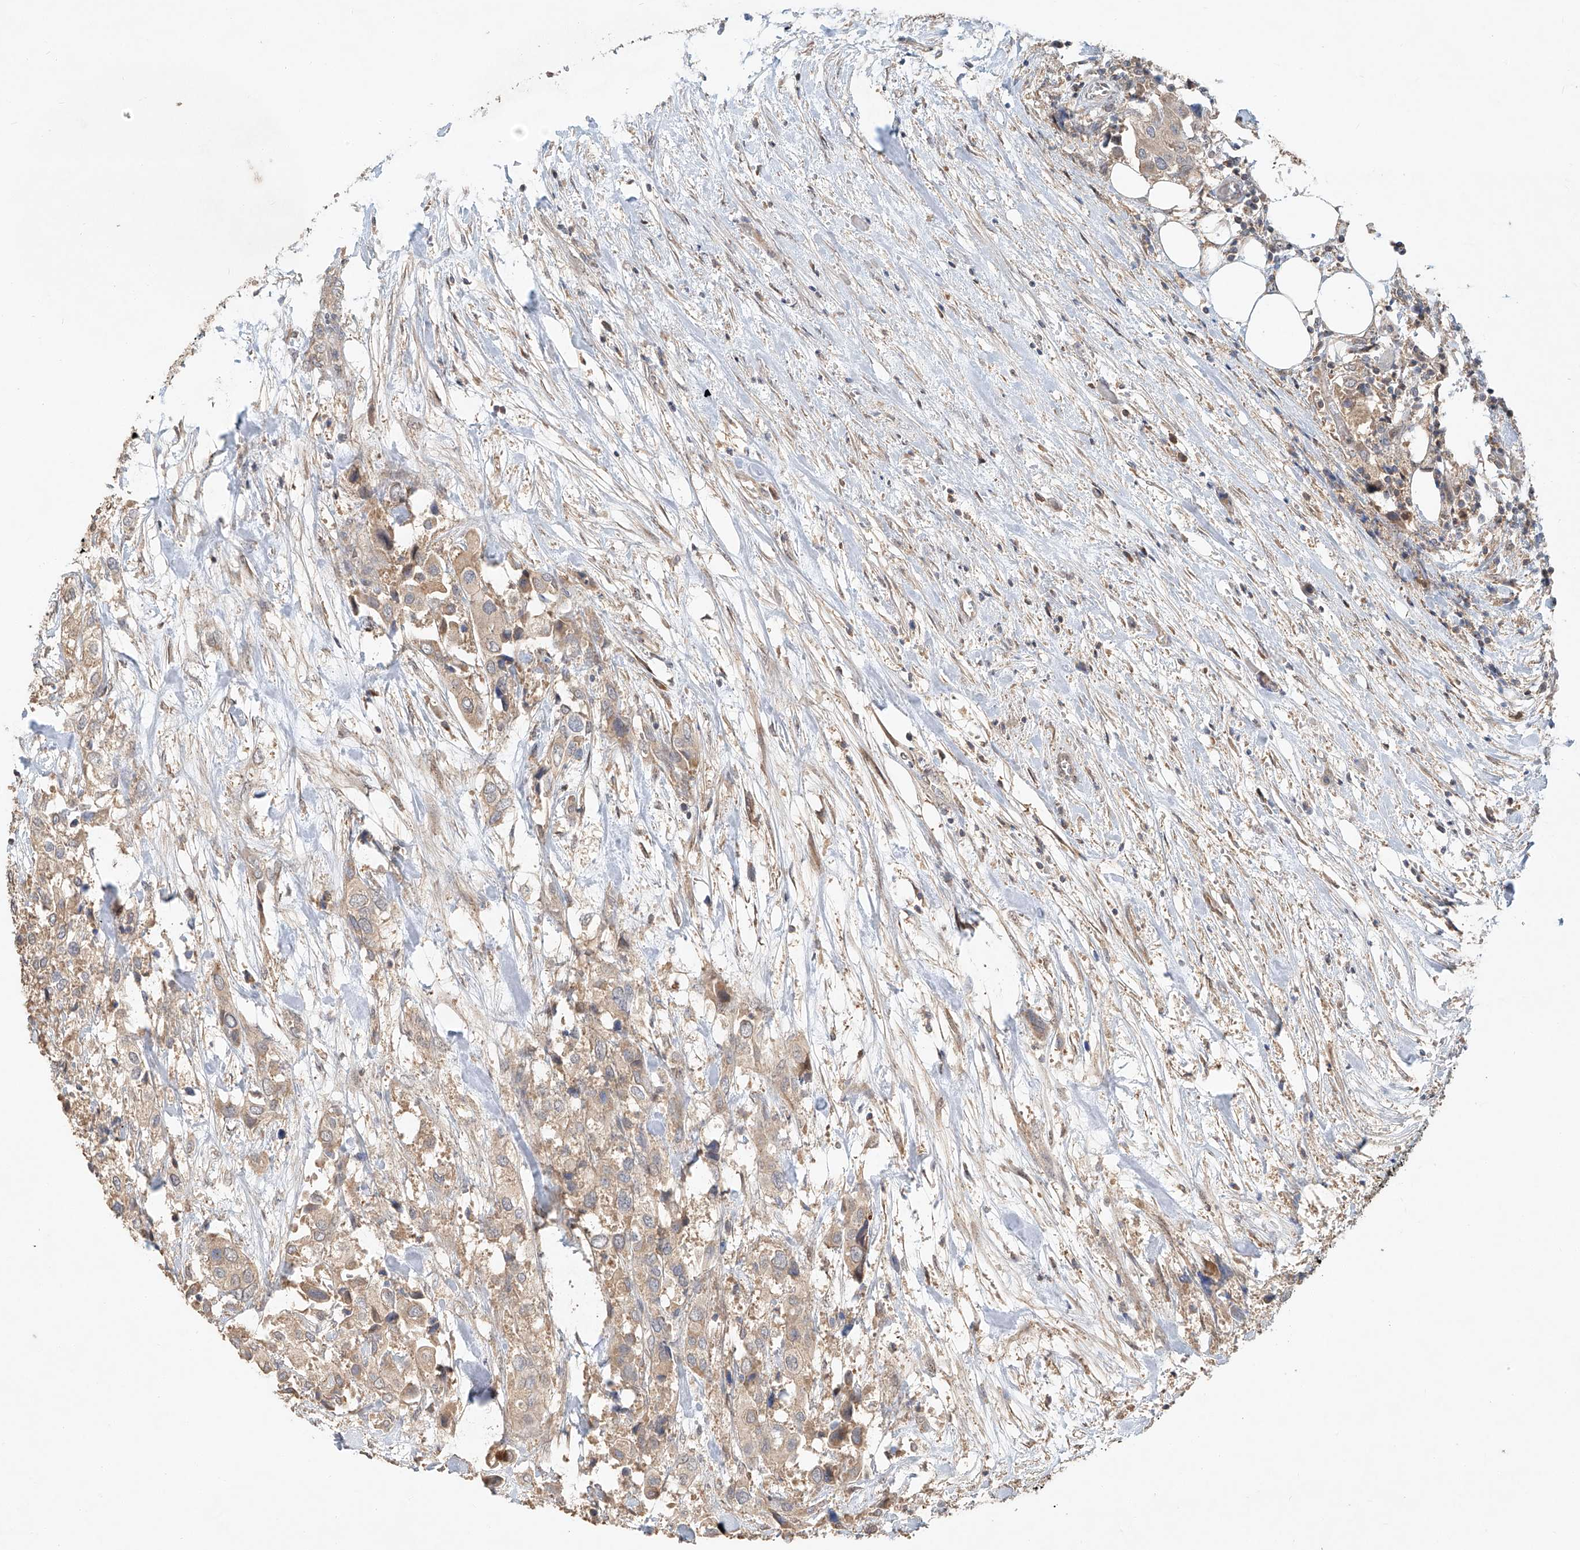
{"staining": {"intensity": "weak", "quantity": ">75%", "location": "cytoplasmic/membranous"}, "tissue": "urothelial cancer", "cell_type": "Tumor cells", "image_type": "cancer", "snomed": [{"axis": "morphology", "description": "Urothelial carcinoma, High grade"}, {"axis": "topography", "description": "Urinary bladder"}], "caption": "Human urothelial cancer stained with a protein marker demonstrates weak staining in tumor cells.", "gene": "TMEM61", "patient": {"sex": "male", "age": 64}}